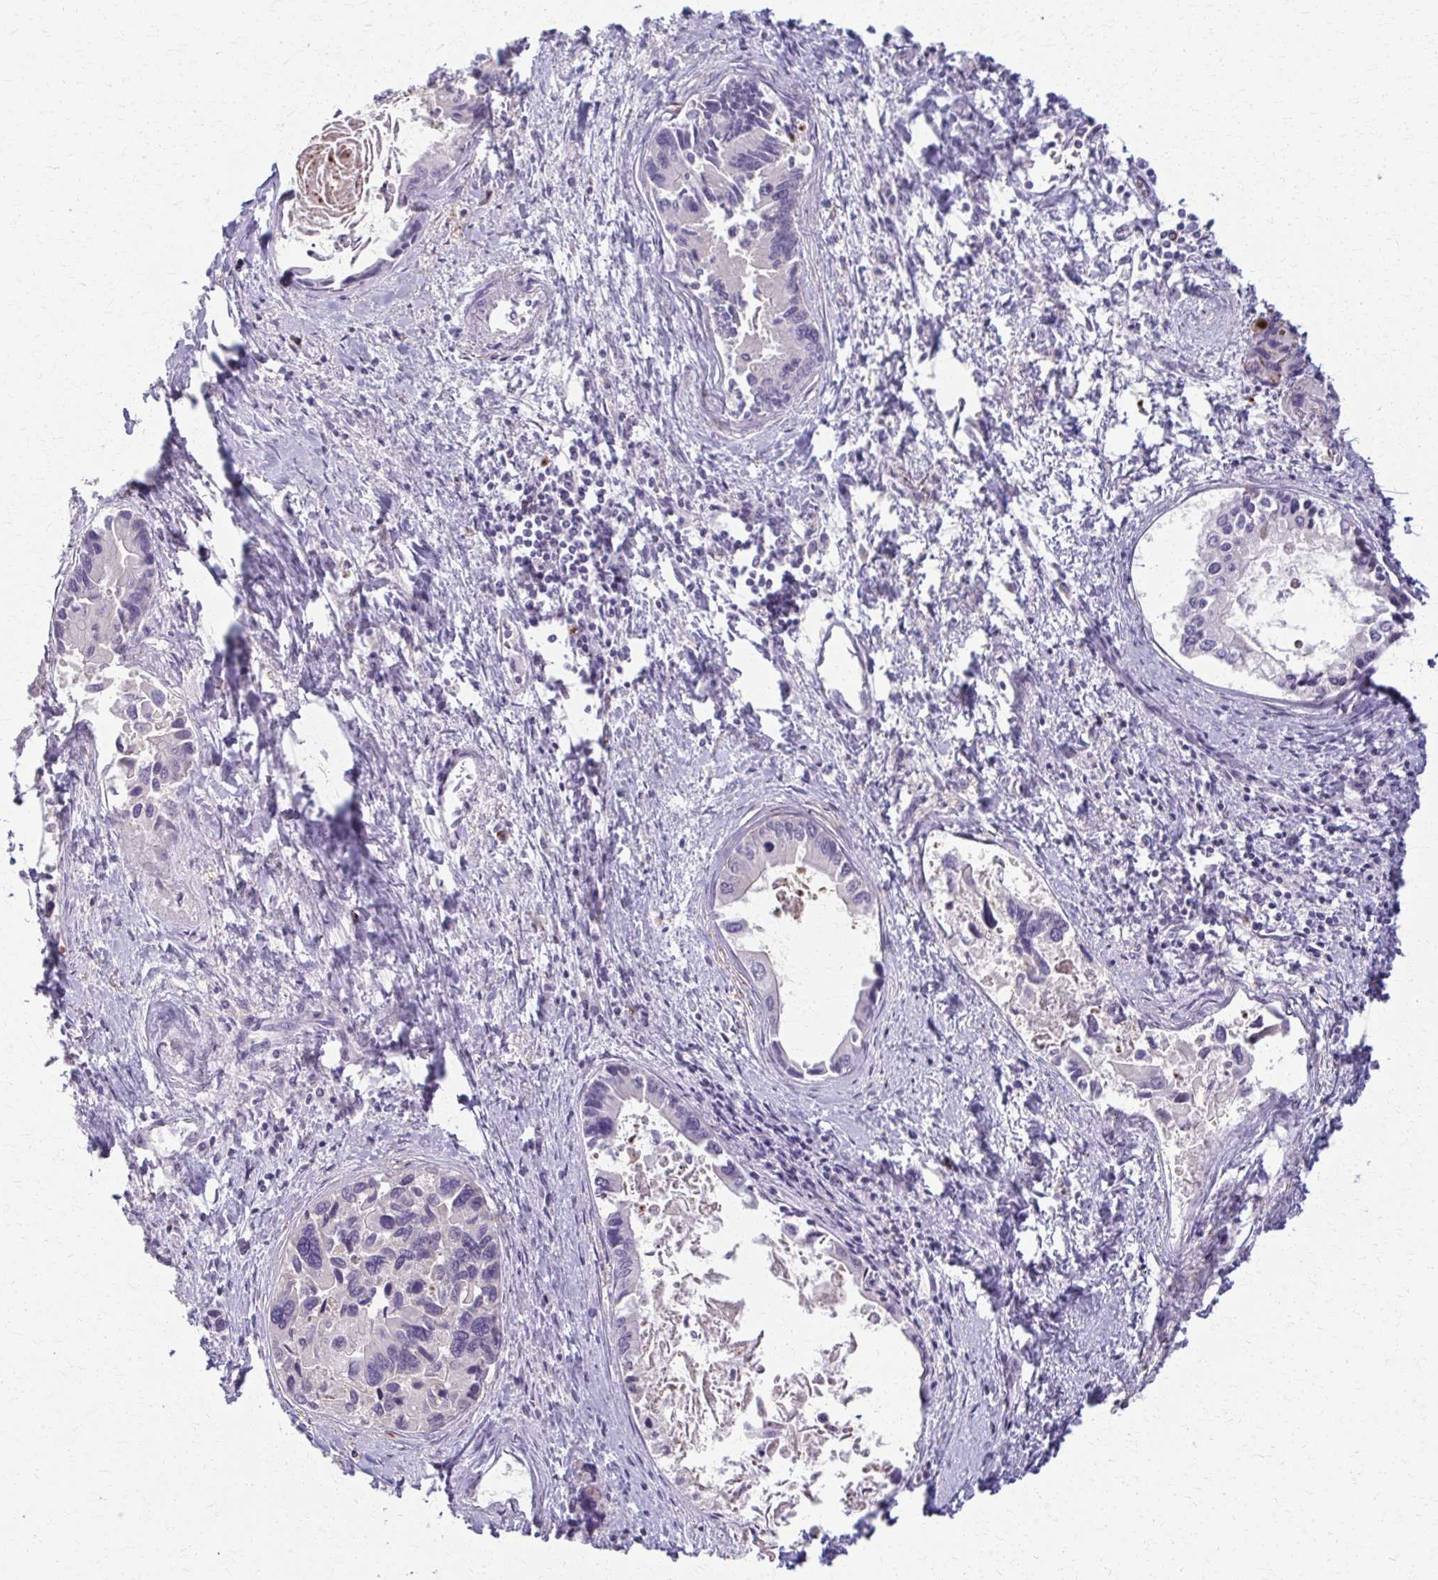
{"staining": {"intensity": "negative", "quantity": "none", "location": "none"}, "tissue": "liver cancer", "cell_type": "Tumor cells", "image_type": "cancer", "snomed": [{"axis": "morphology", "description": "Cholangiocarcinoma"}, {"axis": "topography", "description": "Liver"}], "caption": "Immunohistochemical staining of liver cholangiocarcinoma exhibits no significant staining in tumor cells.", "gene": "OR4M1", "patient": {"sex": "male", "age": 66}}